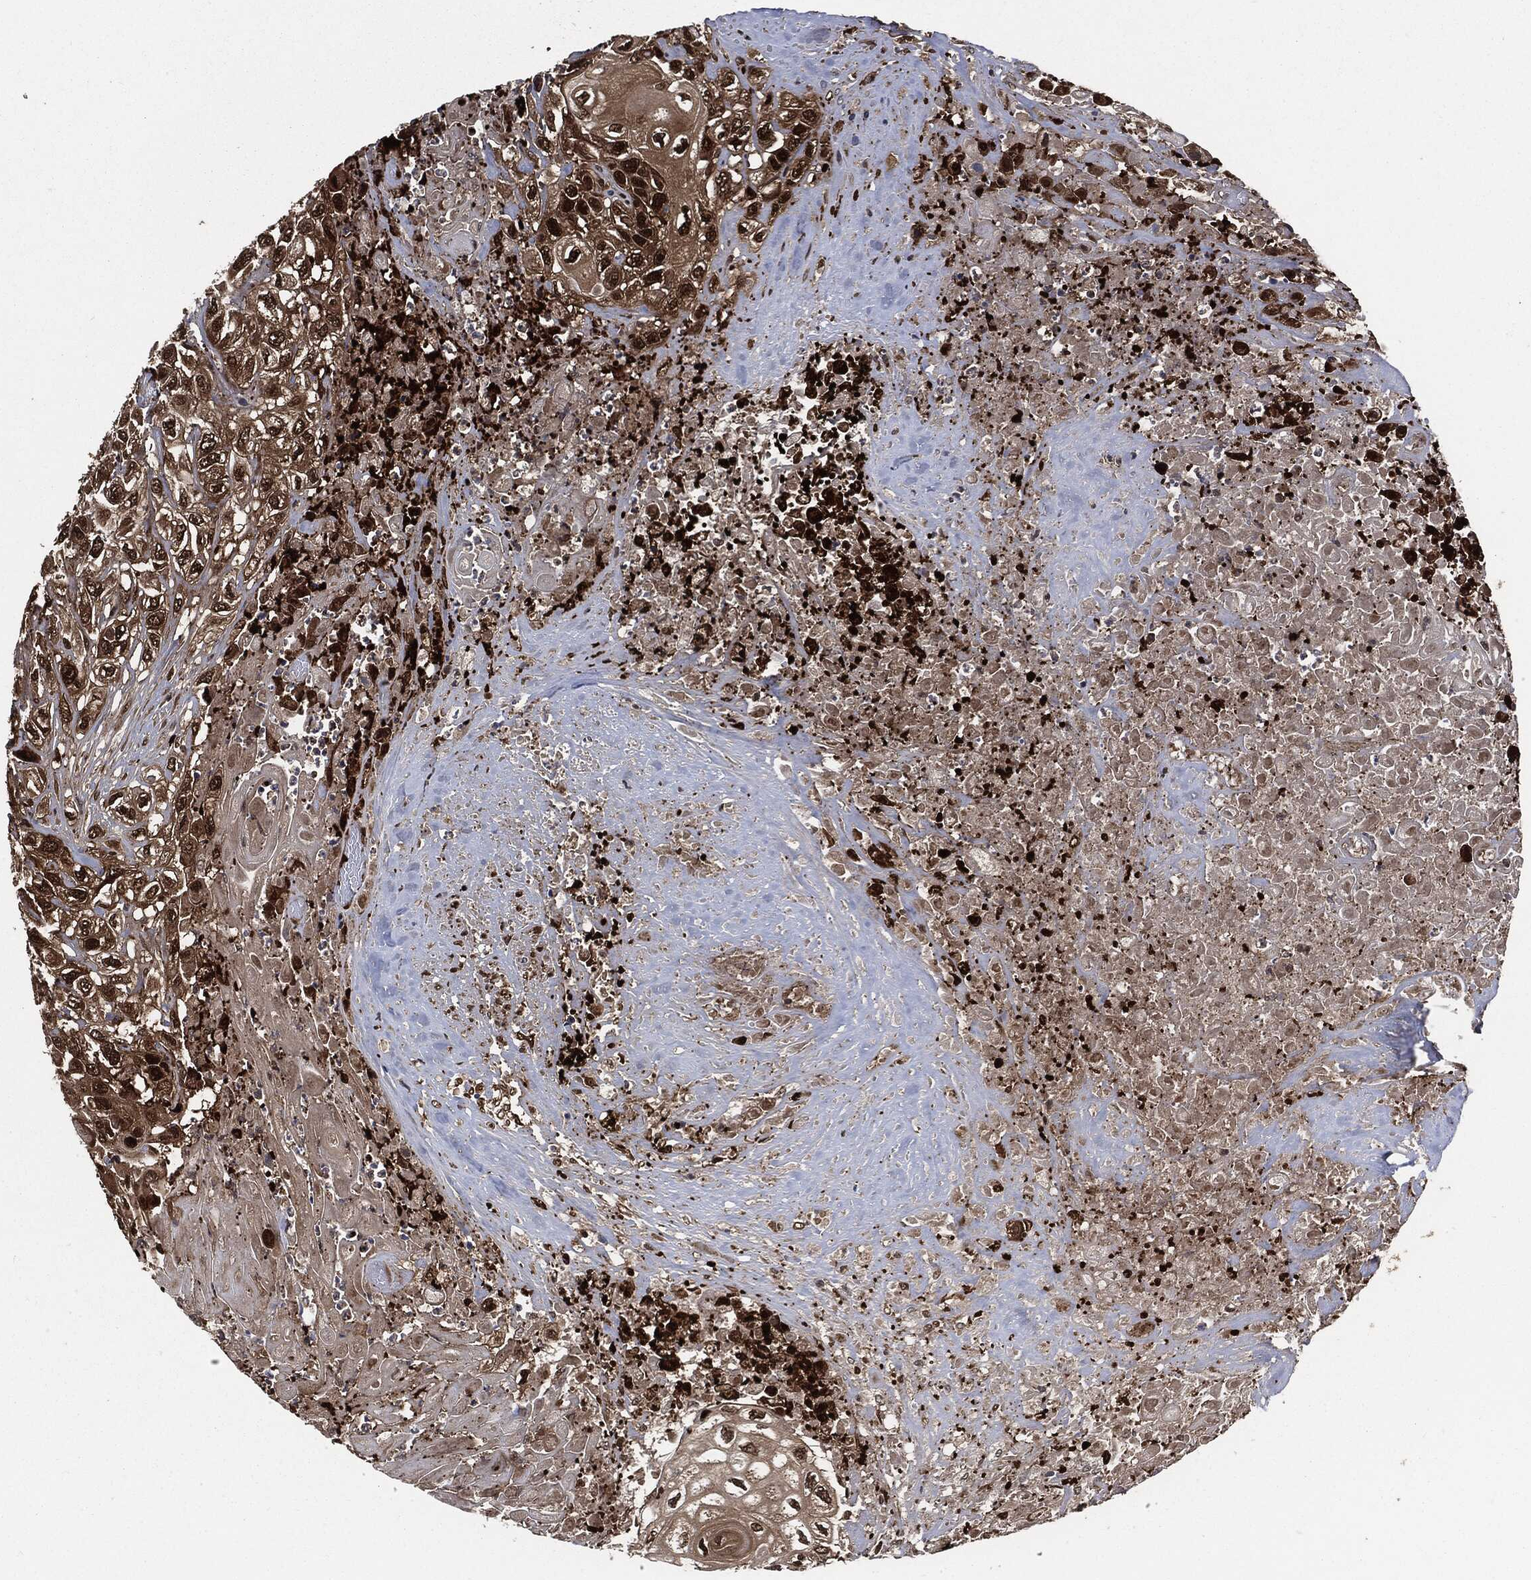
{"staining": {"intensity": "strong", "quantity": ">75%", "location": "nuclear"}, "tissue": "urothelial cancer", "cell_type": "Tumor cells", "image_type": "cancer", "snomed": [{"axis": "morphology", "description": "Urothelial carcinoma, High grade"}, {"axis": "topography", "description": "Urinary bladder"}], "caption": "Immunohistochemical staining of human high-grade urothelial carcinoma demonstrates high levels of strong nuclear expression in approximately >75% of tumor cells. The staining is performed using DAB (3,3'-diaminobenzidine) brown chromogen to label protein expression. The nuclei are counter-stained blue using hematoxylin.", "gene": "DCTN1", "patient": {"sex": "female", "age": 56}}